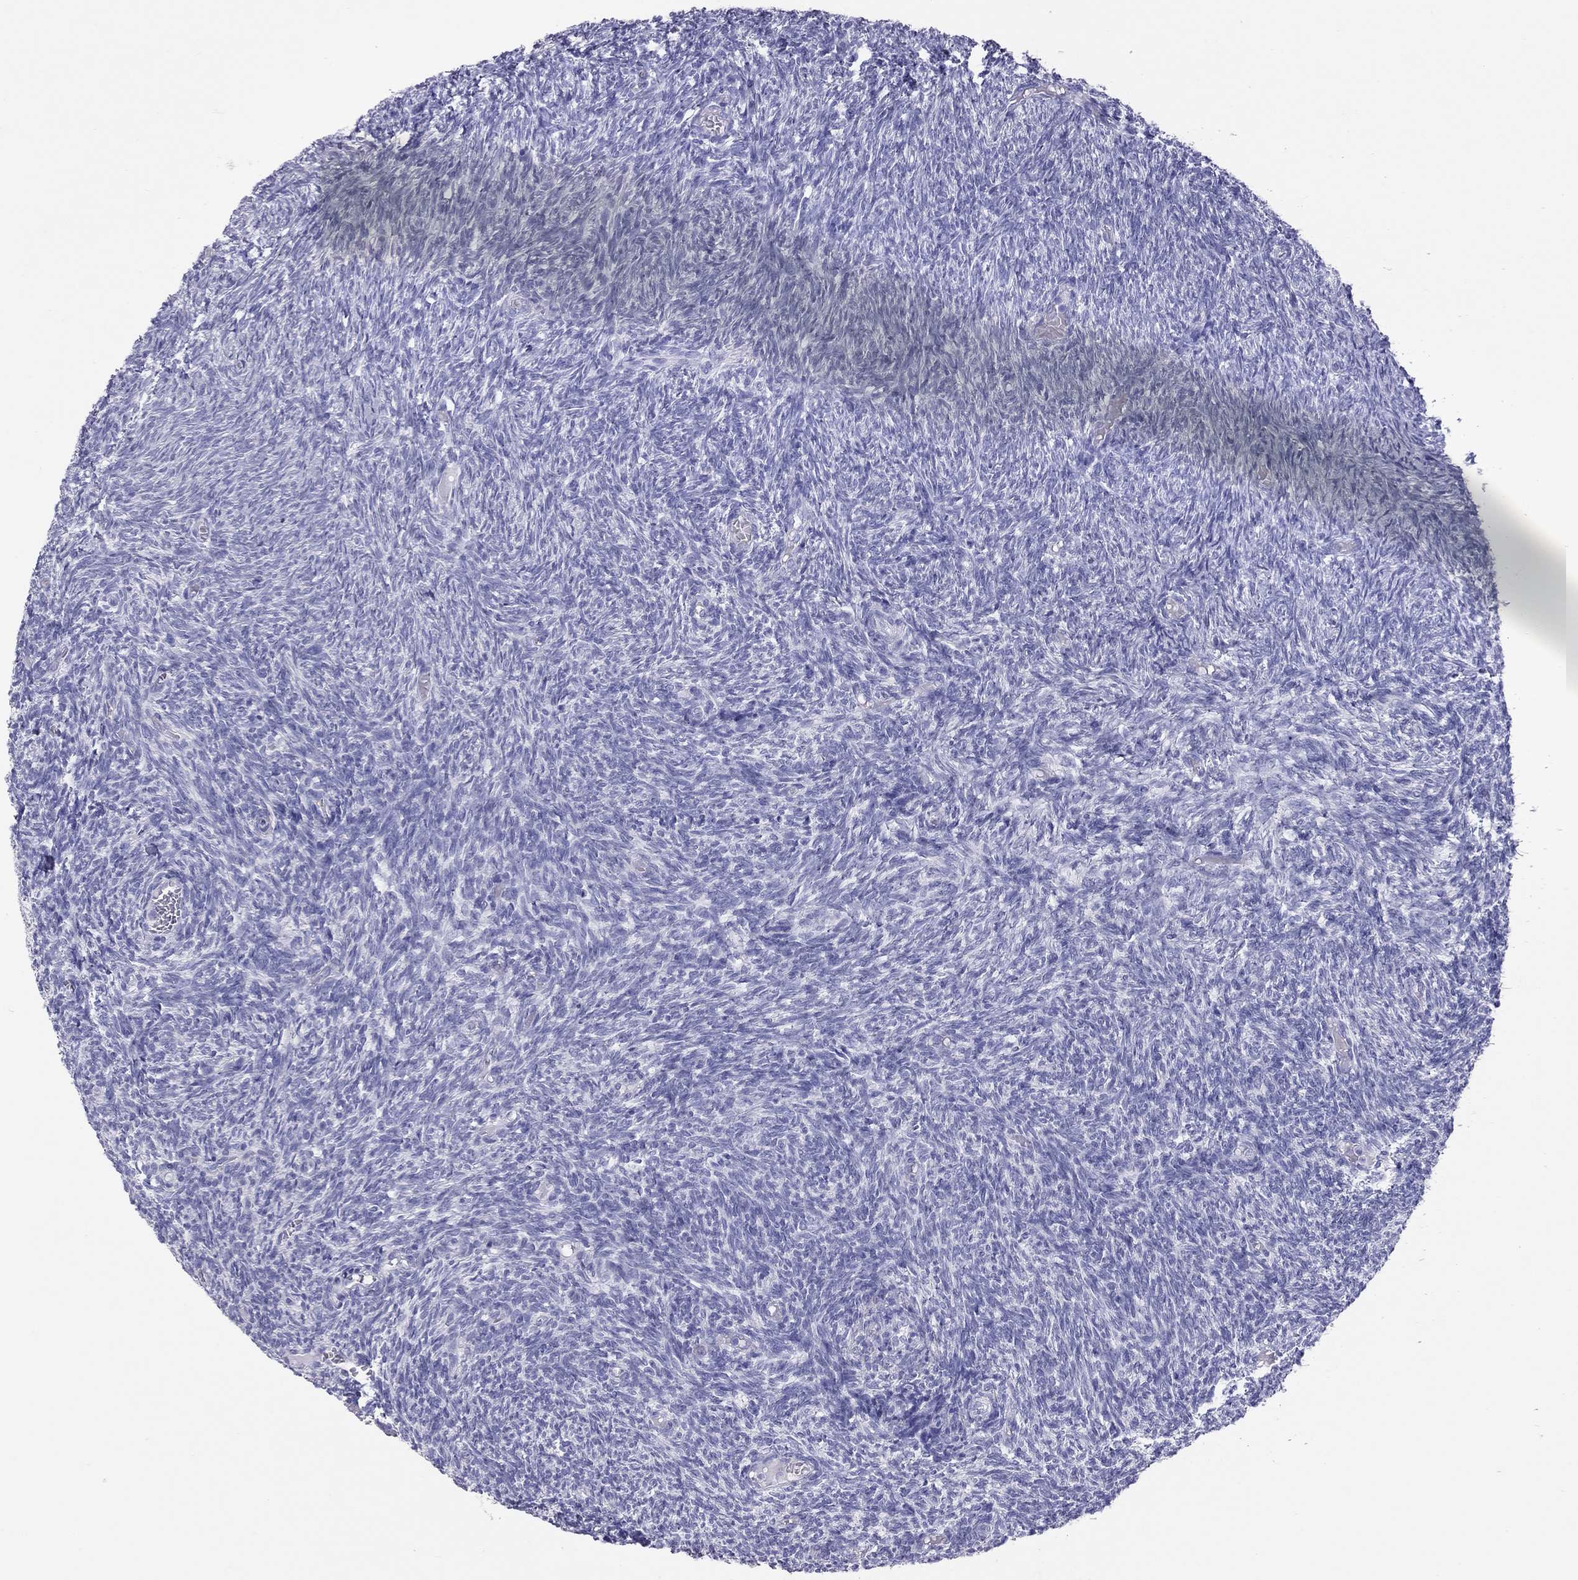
{"staining": {"intensity": "negative", "quantity": "none", "location": "none"}, "tissue": "ovary", "cell_type": "Follicle cells", "image_type": "normal", "snomed": [{"axis": "morphology", "description": "Normal tissue, NOS"}, {"axis": "topography", "description": "Ovary"}], "caption": "Immunohistochemical staining of benign ovary reveals no significant staining in follicle cells.", "gene": "PSMB11", "patient": {"sex": "female", "age": 39}}